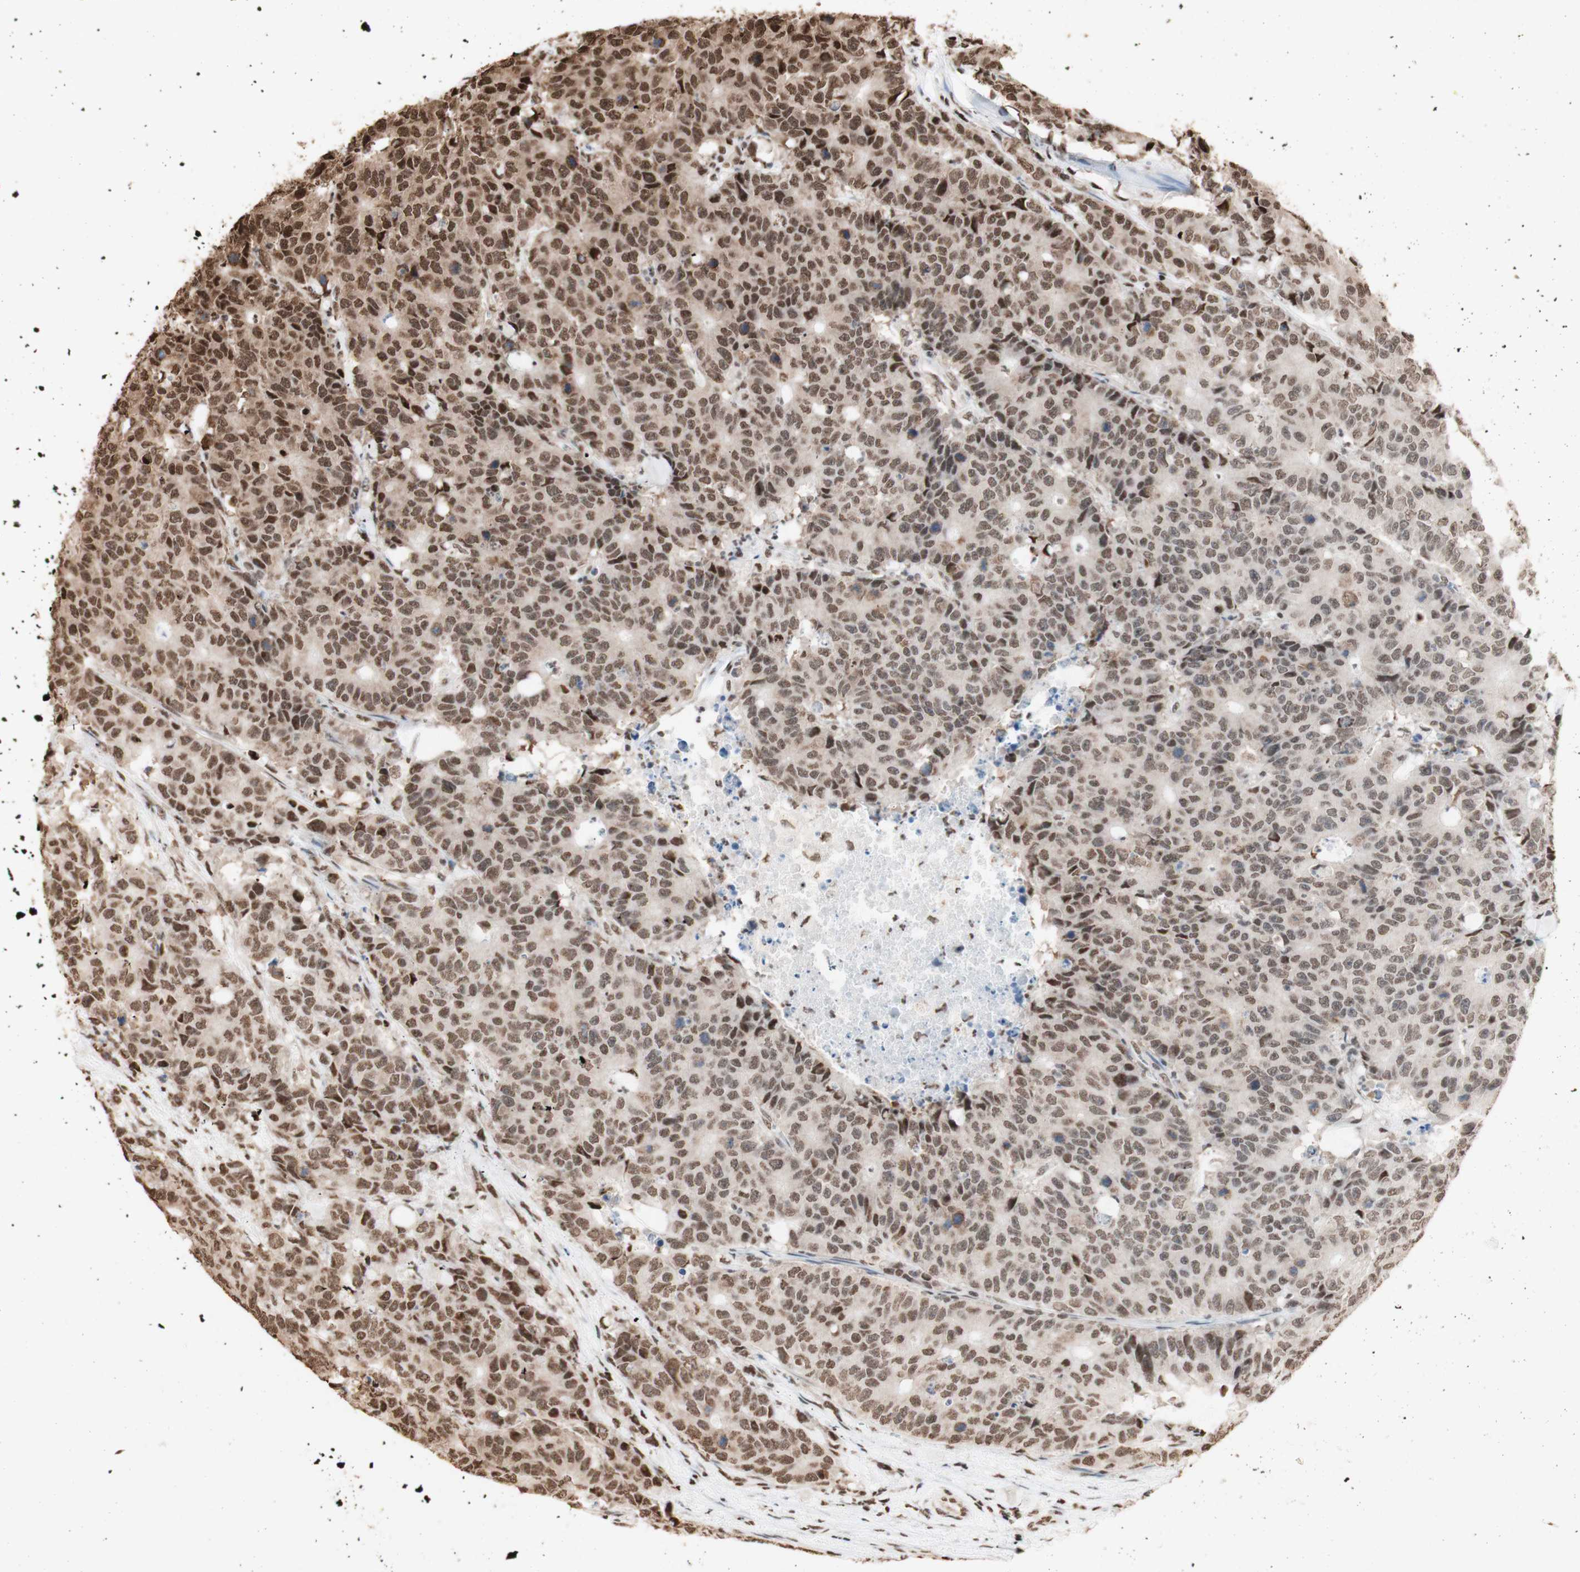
{"staining": {"intensity": "strong", "quantity": ">75%", "location": "nuclear"}, "tissue": "colorectal cancer", "cell_type": "Tumor cells", "image_type": "cancer", "snomed": [{"axis": "morphology", "description": "Adenocarcinoma, NOS"}, {"axis": "topography", "description": "Colon"}], "caption": "Protein staining reveals strong nuclear positivity in approximately >75% of tumor cells in colorectal cancer. The protein of interest is stained brown, and the nuclei are stained in blue (DAB IHC with brightfield microscopy, high magnification).", "gene": "HNRNPA2B1", "patient": {"sex": "female", "age": 86}}